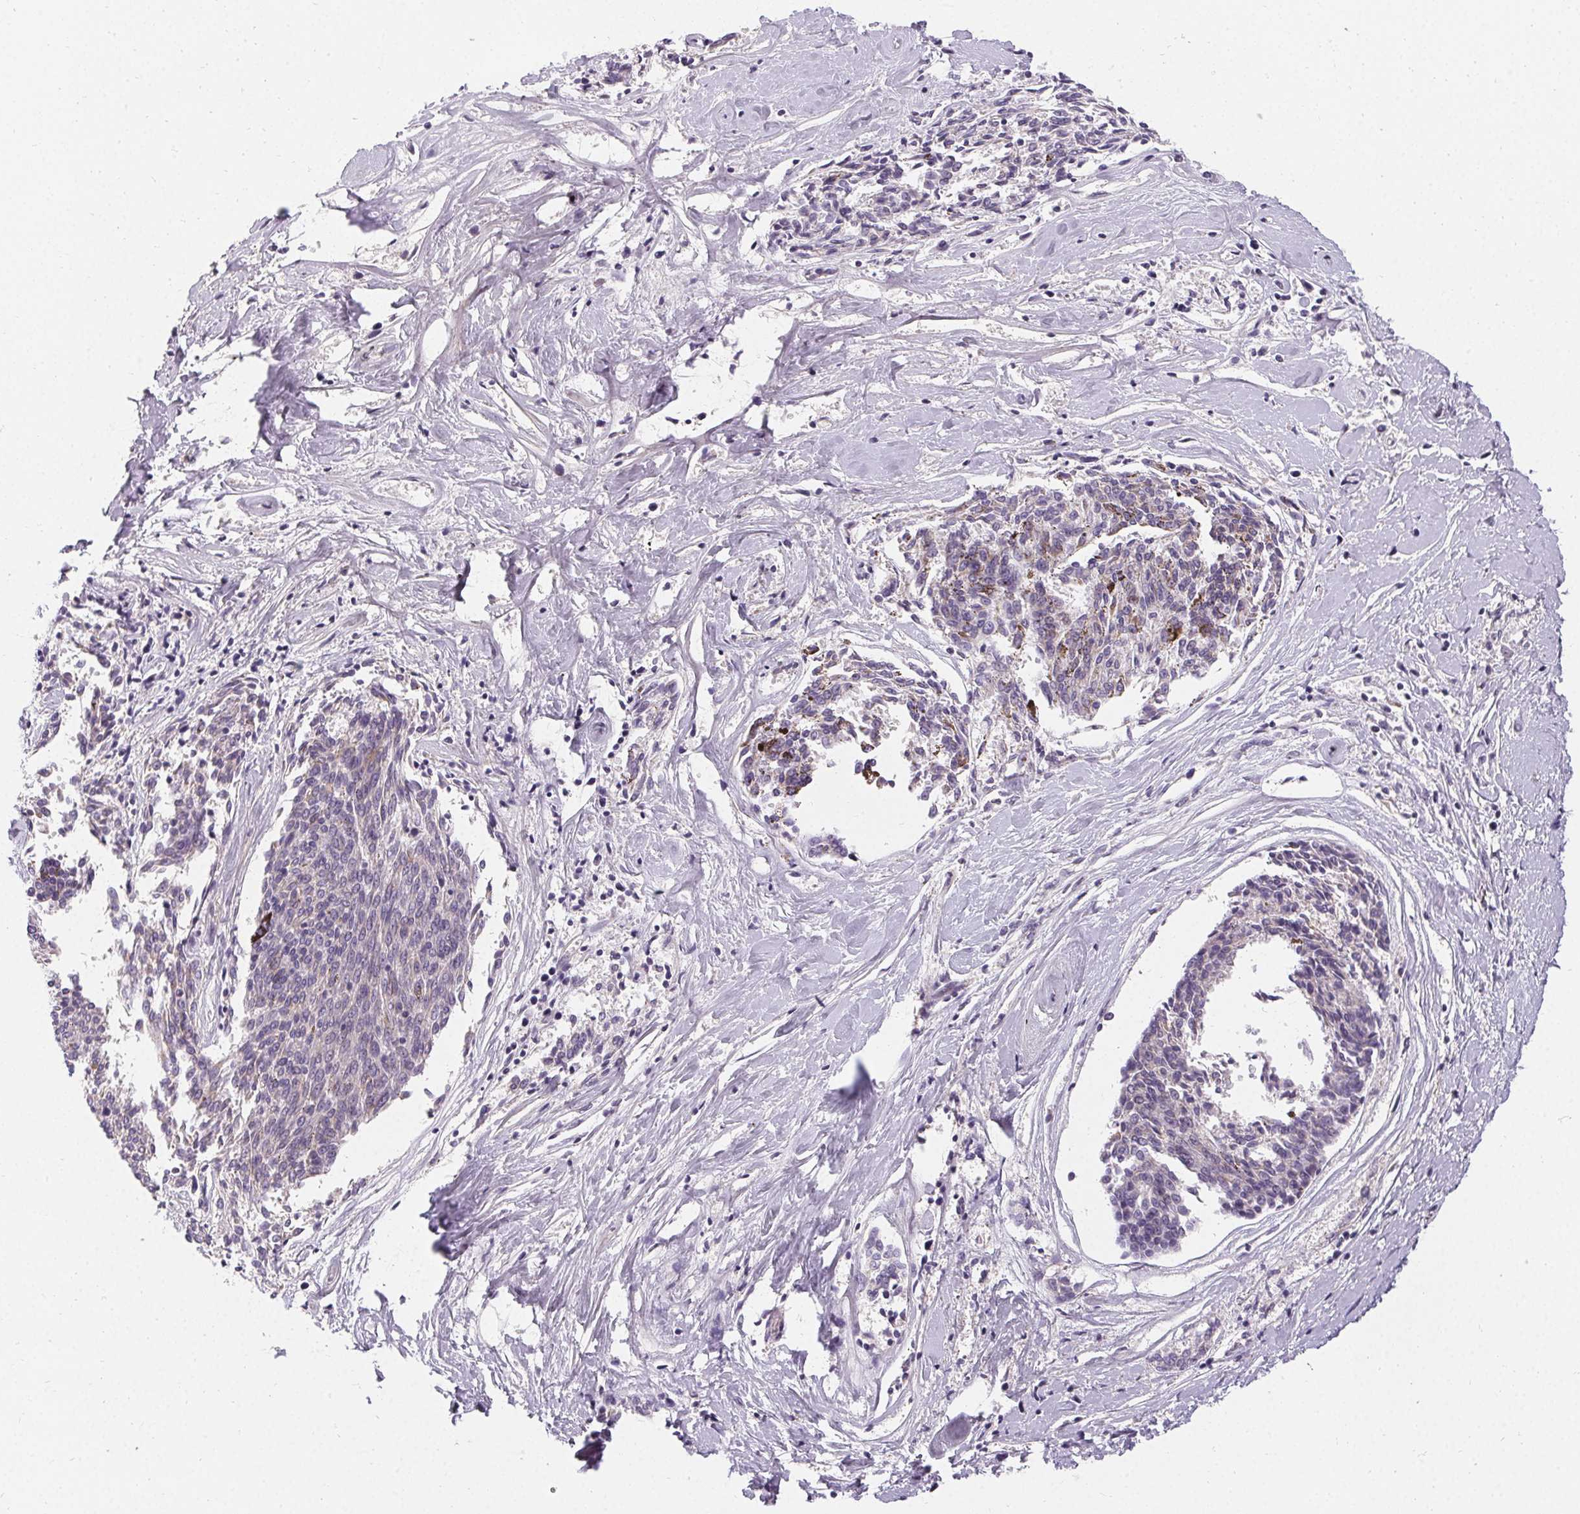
{"staining": {"intensity": "negative", "quantity": "none", "location": "none"}, "tissue": "melanoma", "cell_type": "Tumor cells", "image_type": "cancer", "snomed": [{"axis": "morphology", "description": "Malignant melanoma, NOS"}, {"axis": "topography", "description": "Skin"}], "caption": "A histopathology image of melanoma stained for a protein reveals no brown staining in tumor cells.", "gene": "APLP1", "patient": {"sex": "female", "age": 72}}